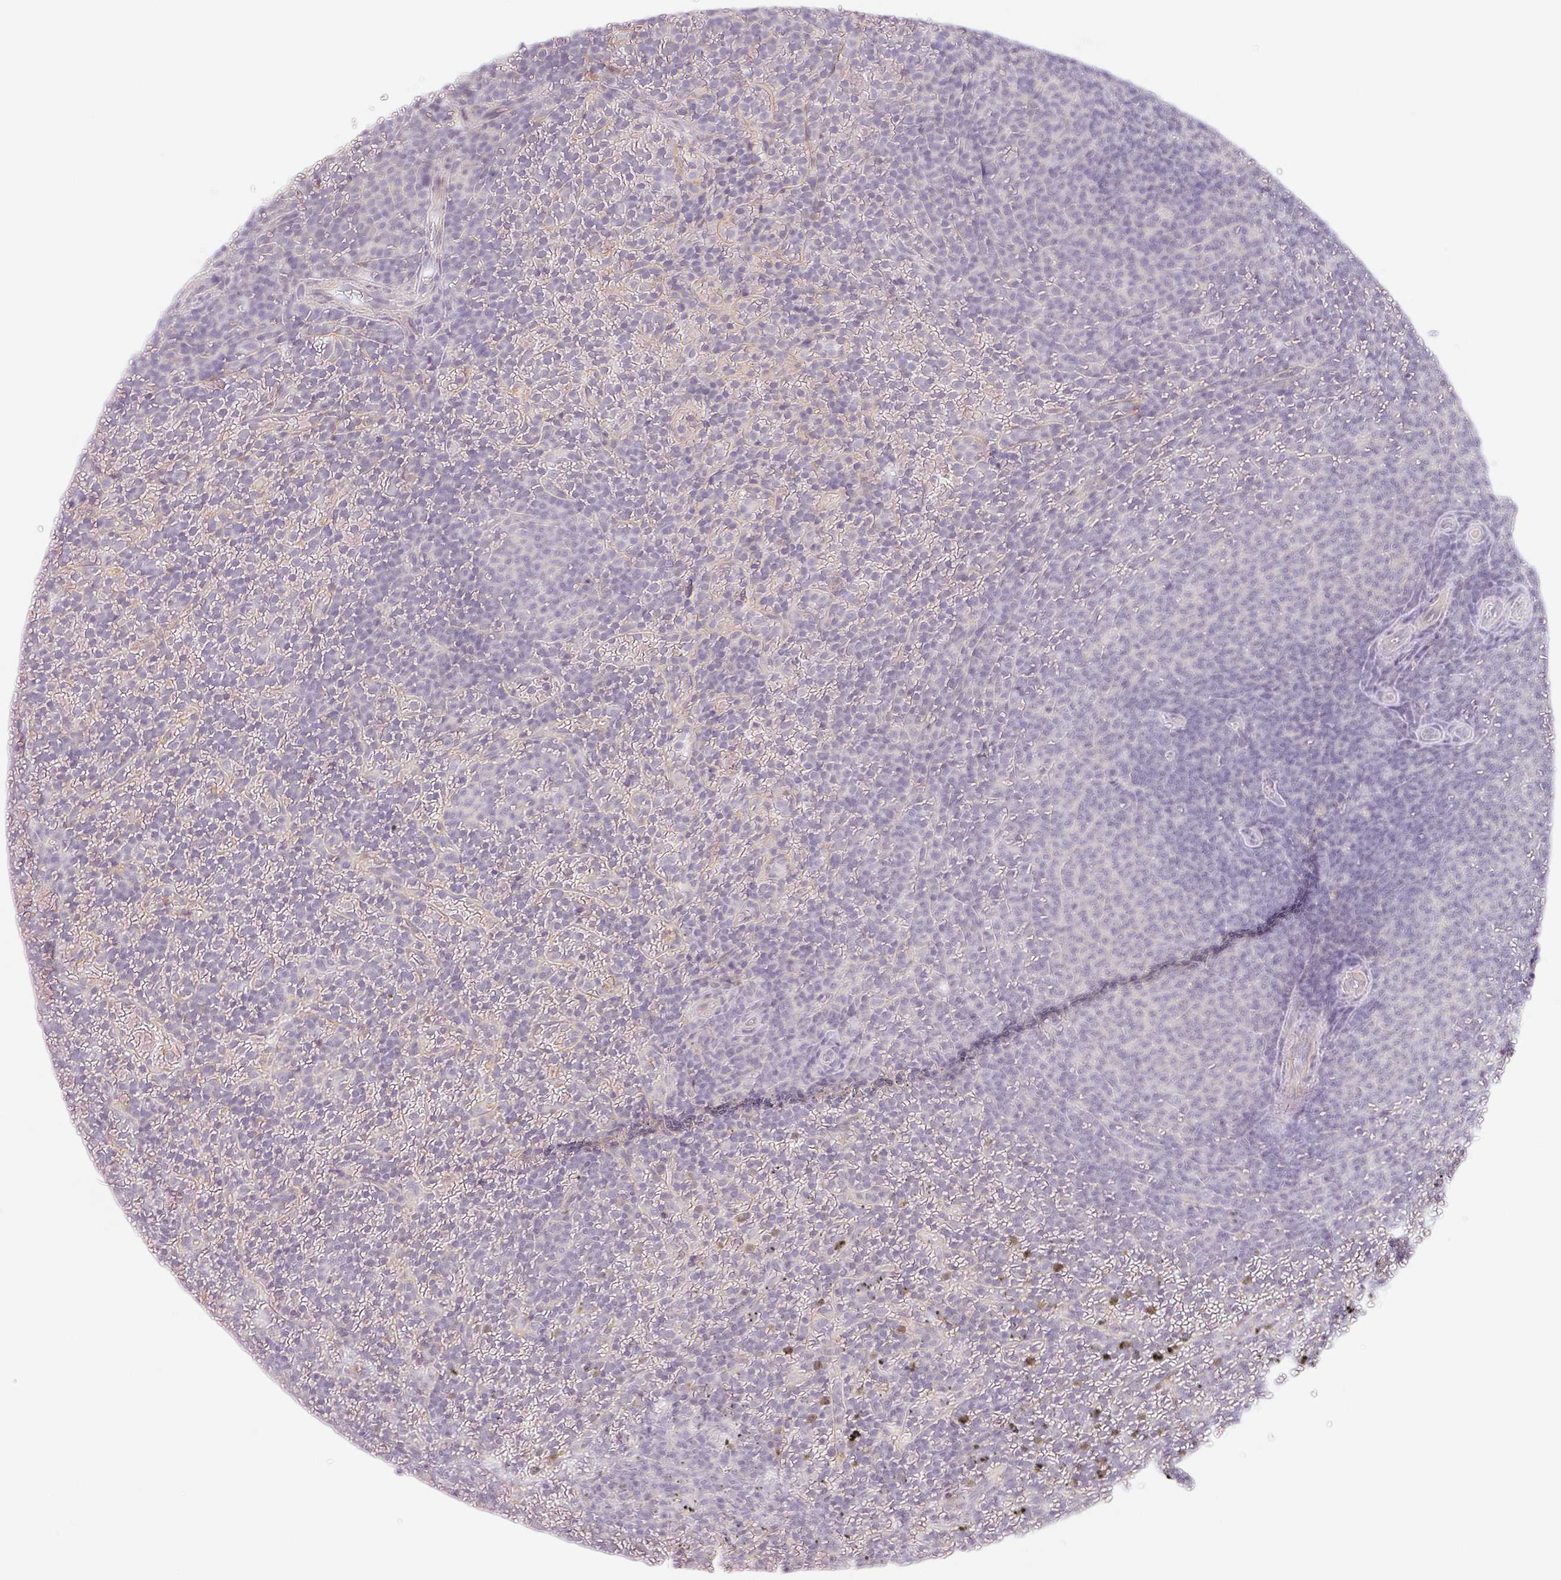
{"staining": {"intensity": "negative", "quantity": "none", "location": "none"}, "tissue": "lymphoma", "cell_type": "Tumor cells", "image_type": "cancer", "snomed": [{"axis": "morphology", "description": "Malignant lymphoma, non-Hodgkin's type, Low grade"}, {"axis": "topography", "description": "Spleen"}], "caption": "High magnification brightfield microscopy of lymphoma stained with DAB (brown) and counterstained with hematoxylin (blue): tumor cells show no significant staining. Brightfield microscopy of immunohistochemistry (IHC) stained with DAB (3,3'-diaminobenzidine) (brown) and hematoxylin (blue), captured at high magnification.", "gene": "LRRC23", "patient": {"sex": "female", "age": 77}}